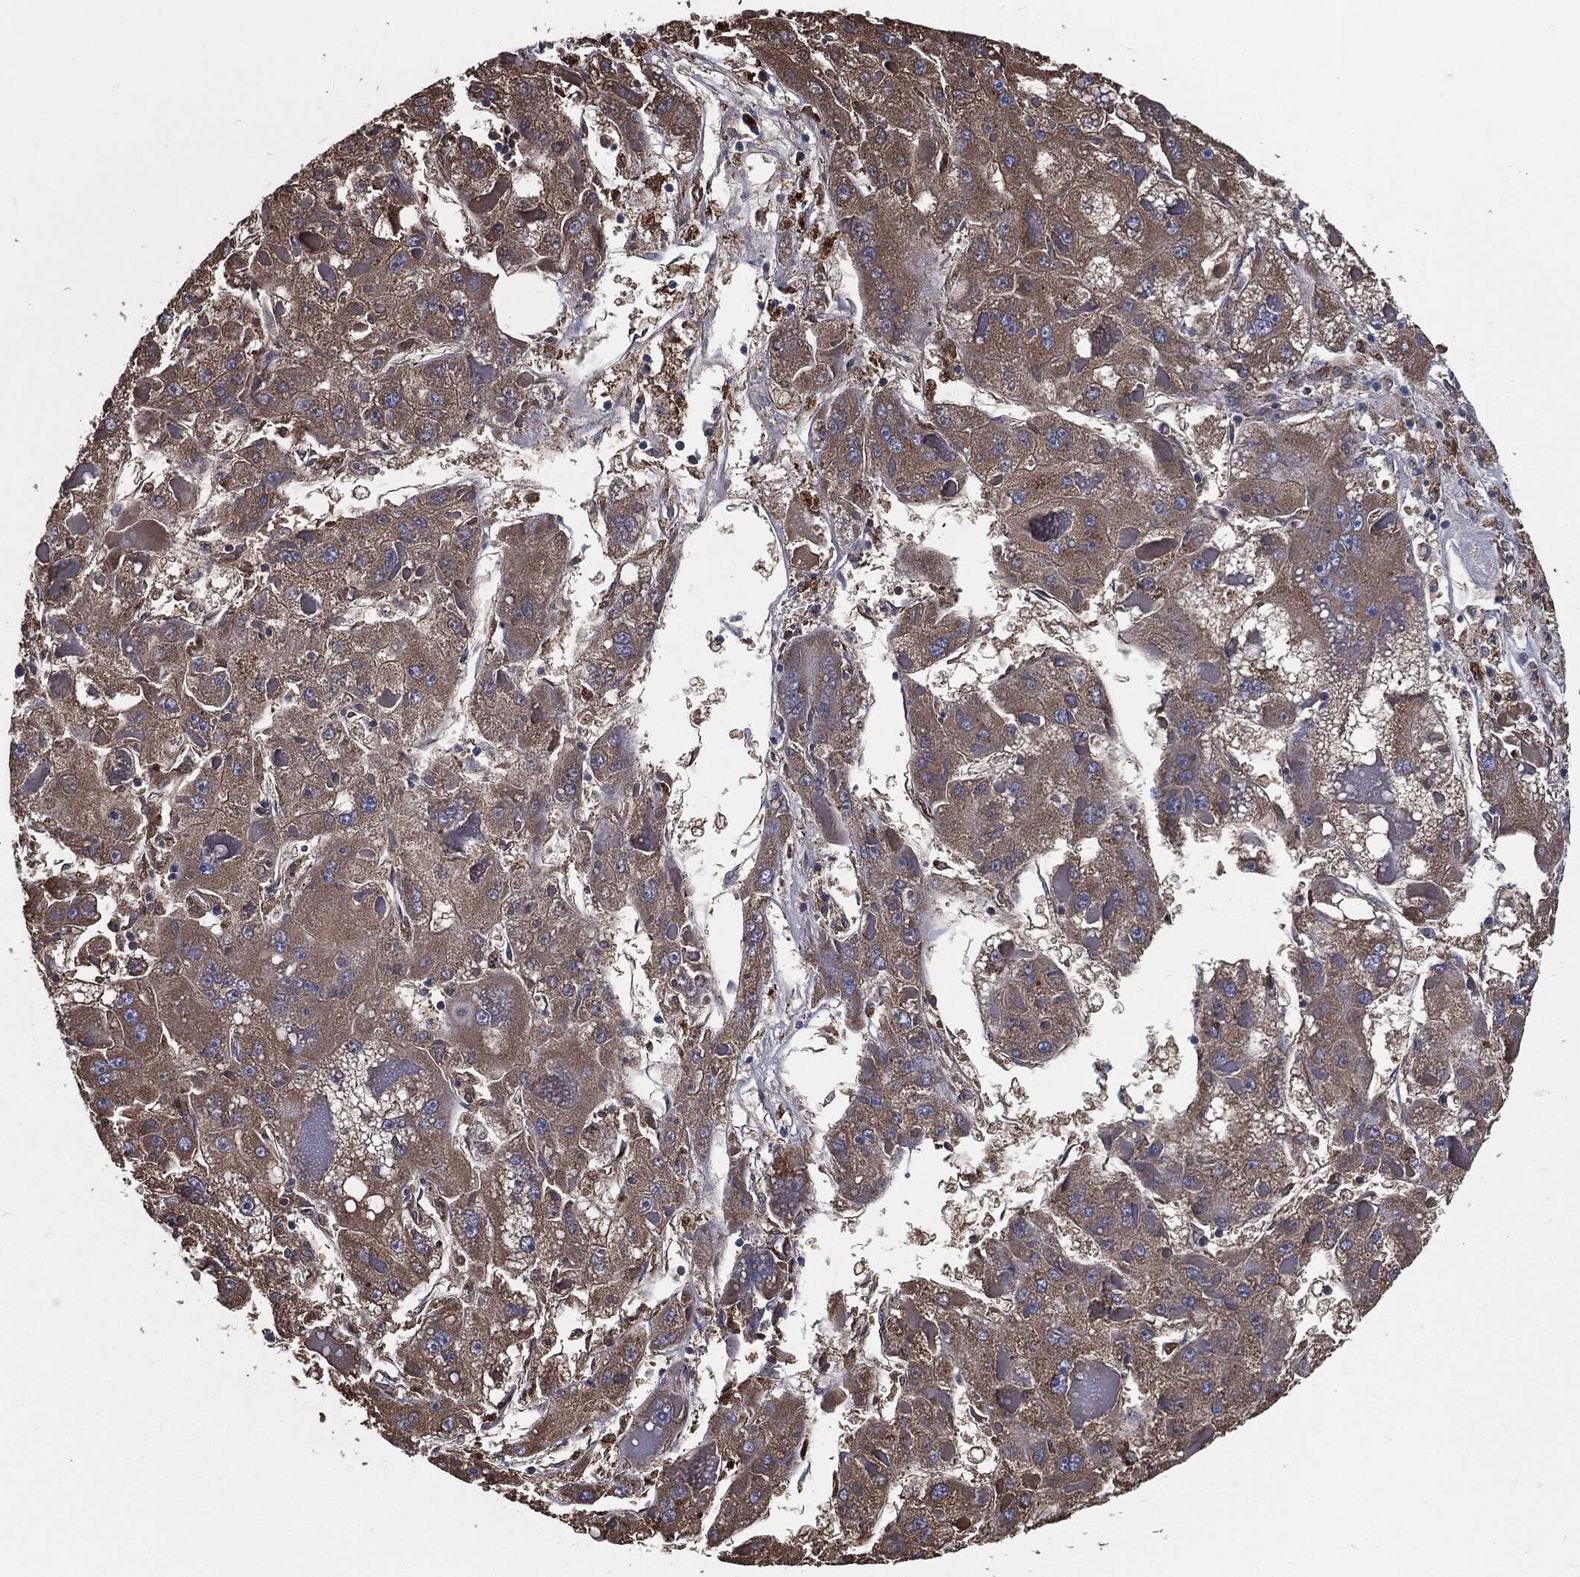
{"staining": {"intensity": "moderate", "quantity": "25%-75%", "location": "cytoplasmic/membranous"}, "tissue": "liver cancer", "cell_type": "Tumor cells", "image_type": "cancer", "snomed": [{"axis": "morphology", "description": "Carcinoma, Hepatocellular, NOS"}, {"axis": "topography", "description": "Liver"}], "caption": "Human liver cancer (hepatocellular carcinoma) stained for a protein (brown) exhibits moderate cytoplasmic/membranous positive positivity in about 25%-75% of tumor cells.", "gene": "PRDX4", "patient": {"sex": "female", "age": 73}}